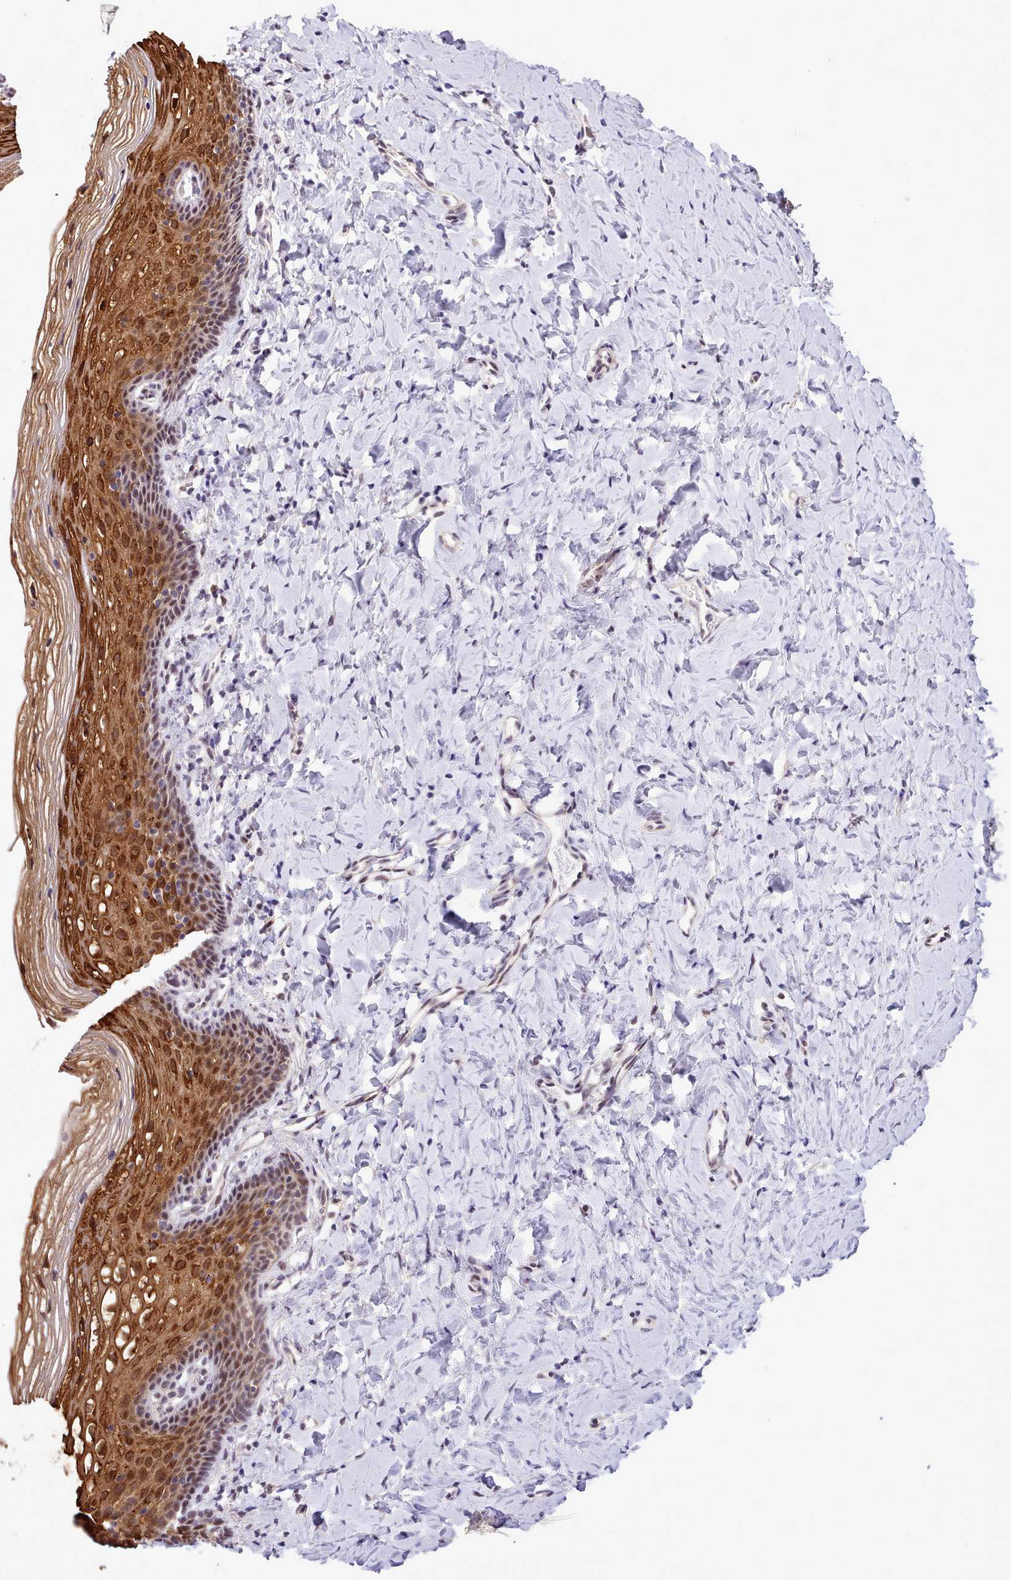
{"staining": {"intensity": "strong", "quantity": ">75%", "location": "cytoplasmic/membranous,nuclear"}, "tissue": "vagina", "cell_type": "Squamous epithelial cells", "image_type": "normal", "snomed": [{"axis": "morphology", "description": "Normal tissue, NOS"}, {"axis": "topography", "description": "Vagina"}], "caption": "High-power microscopy captured an IHC micrograph of normal vagina, revealing strong cytoplasmic/membranous,nuclear staining in approximately >75% of squamous epithelial cells.", "gene": "HOXB7", "patient": {"sex": "female", "age": 60}}